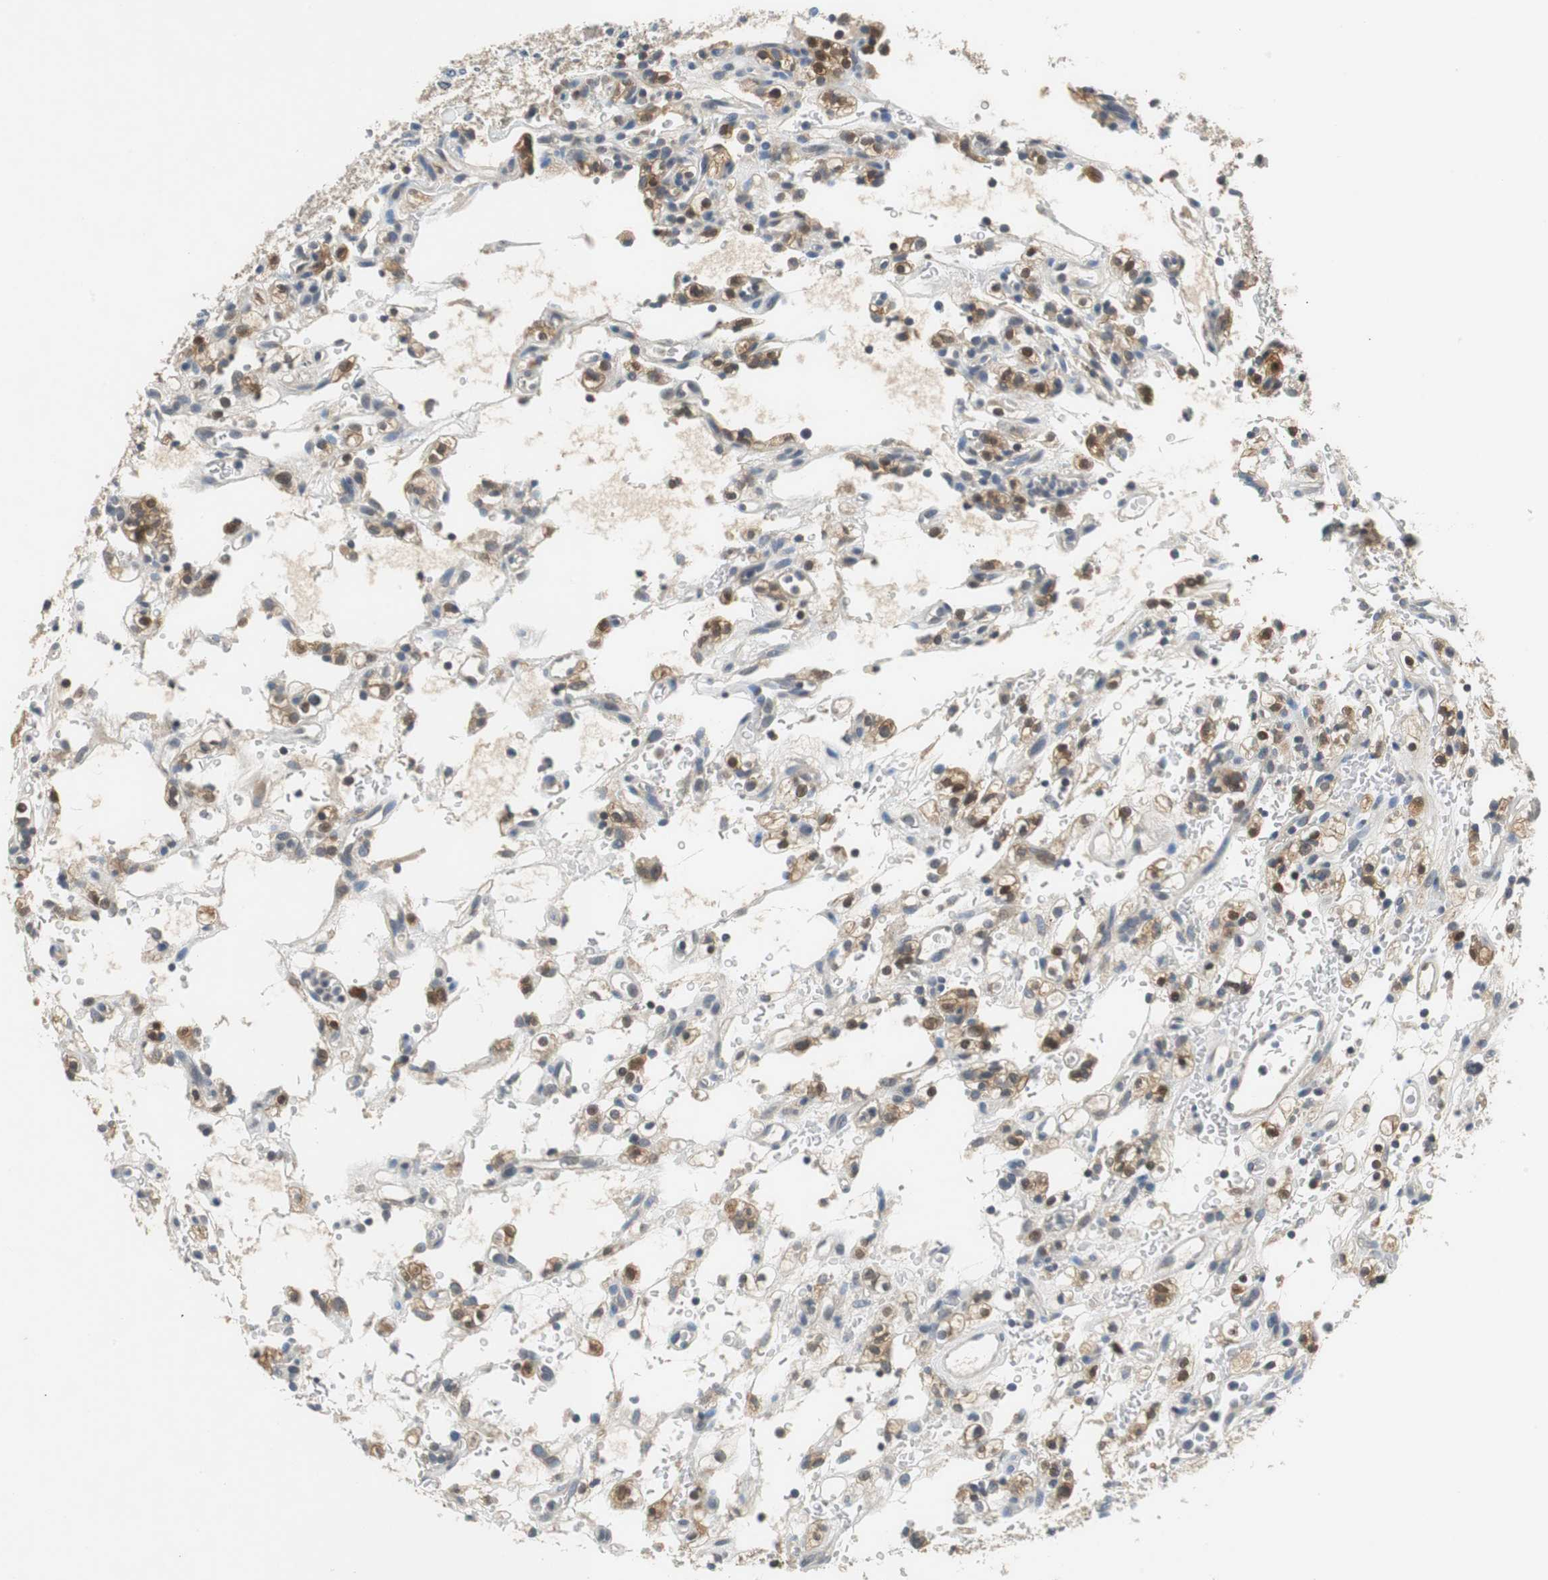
{"staining": {"intensity": "weak", "quantity": "25%-75%", "location": "cytoplasmic/membranous"}, "tissue": "renal cancer", "cell_type": "Tumor cells", "image_type": "cancer", "snomed": [{"axis": "morphology", "description": "Normal tissue, NOS"}, {"axis": "morphology", "description": "Adenocarcinoma, NOS"}, {"axis": "topography", "description": "Kidney"}], "caption": "Approximately 25%-75% of tumor cells in renal cancer (adenocarcinoma) demonstrate weak cytoplasmic/membranous protein staining as visualized by brown immunohistochemical staining.", "gene": "GLCCI1", "patient": {"sex": "female", "age": 72}}